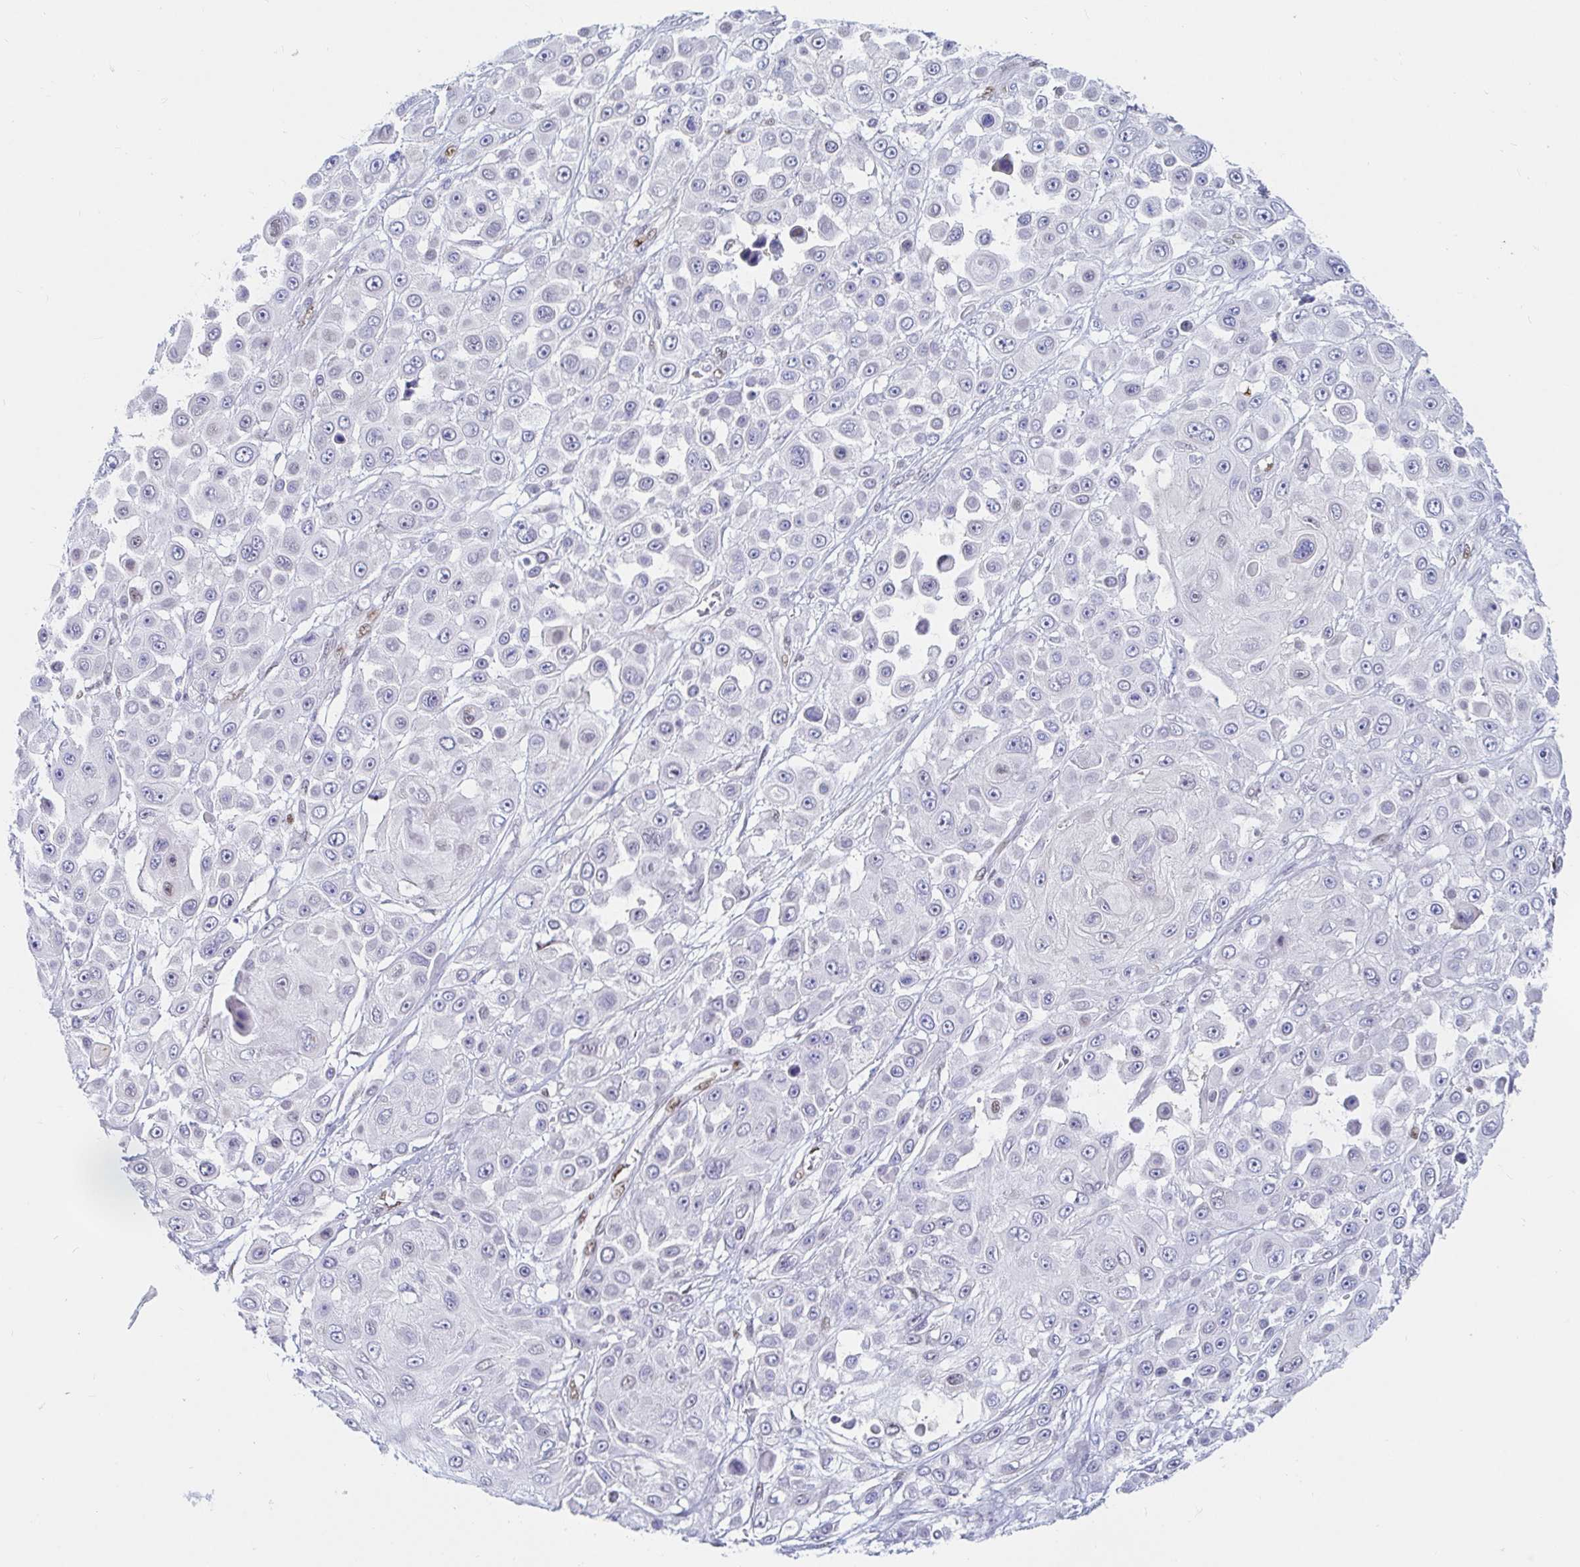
{"staining": {"intensity": "negative", "quantity": "none", "location": "none"}, "tissue": "skin cancer", "cell_type": "Tumor cells", "image_type": "cancer", "snomed": [{"axis": "morphology", "description": "Squamous cell carcinoma, NOS"}, {"axis": "topography", "description": "Skin"}], "caption": "High magnification brightfield microscopy of skin squamous cell carcinoma stained with DAB (3,3'-diaminobenzidine) (brown) and counterstained with hematoxylin (blue): tumor cells show no significant staining.", "gene": "HINFP", "patient": {"sex": "male", "age": 67}}